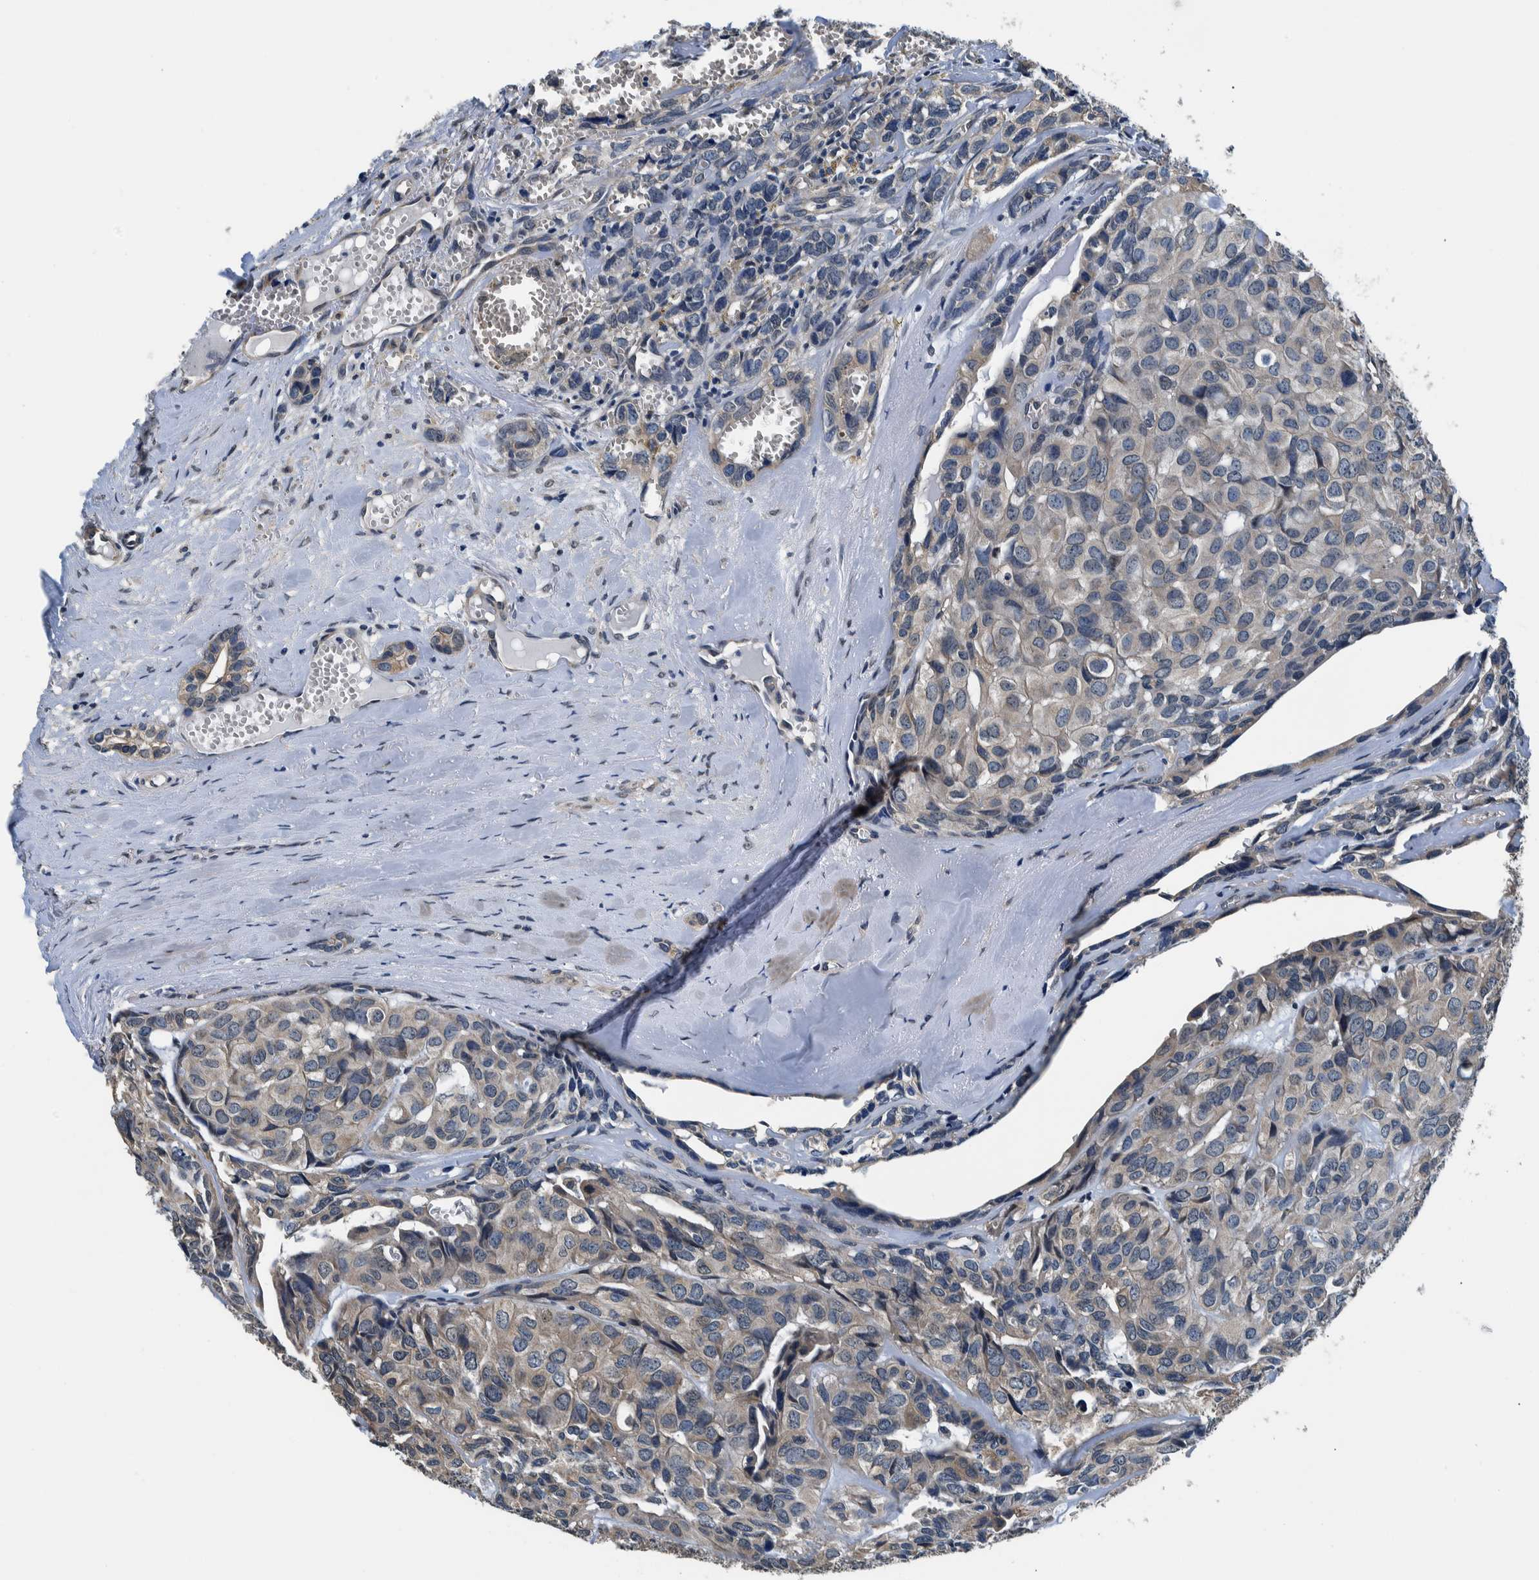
{"staining": {"intensity": "weak", "quantity": ">75%", "location": "cytoplasmic/membranous"}, "tissue": "head and neck cancer", "cell_type": "Tumor cells", "image_type": "cancer", "snomed": [{"axis": "morphology", "description": "Adenocarcinoma, NOS"}, {"axis": "topography", "description": "Salivary gland, NOS"}, {"axis": "topography", "description": "Head-Neck"}], "caption": "Brown immunohistochemical staining in human head and neck cancer displays weak cytoplasmic/membranous staining in about >75% of tumor cells.", "gene": "NIBAN2", "patient": {"sex": "female", "age": 76}}